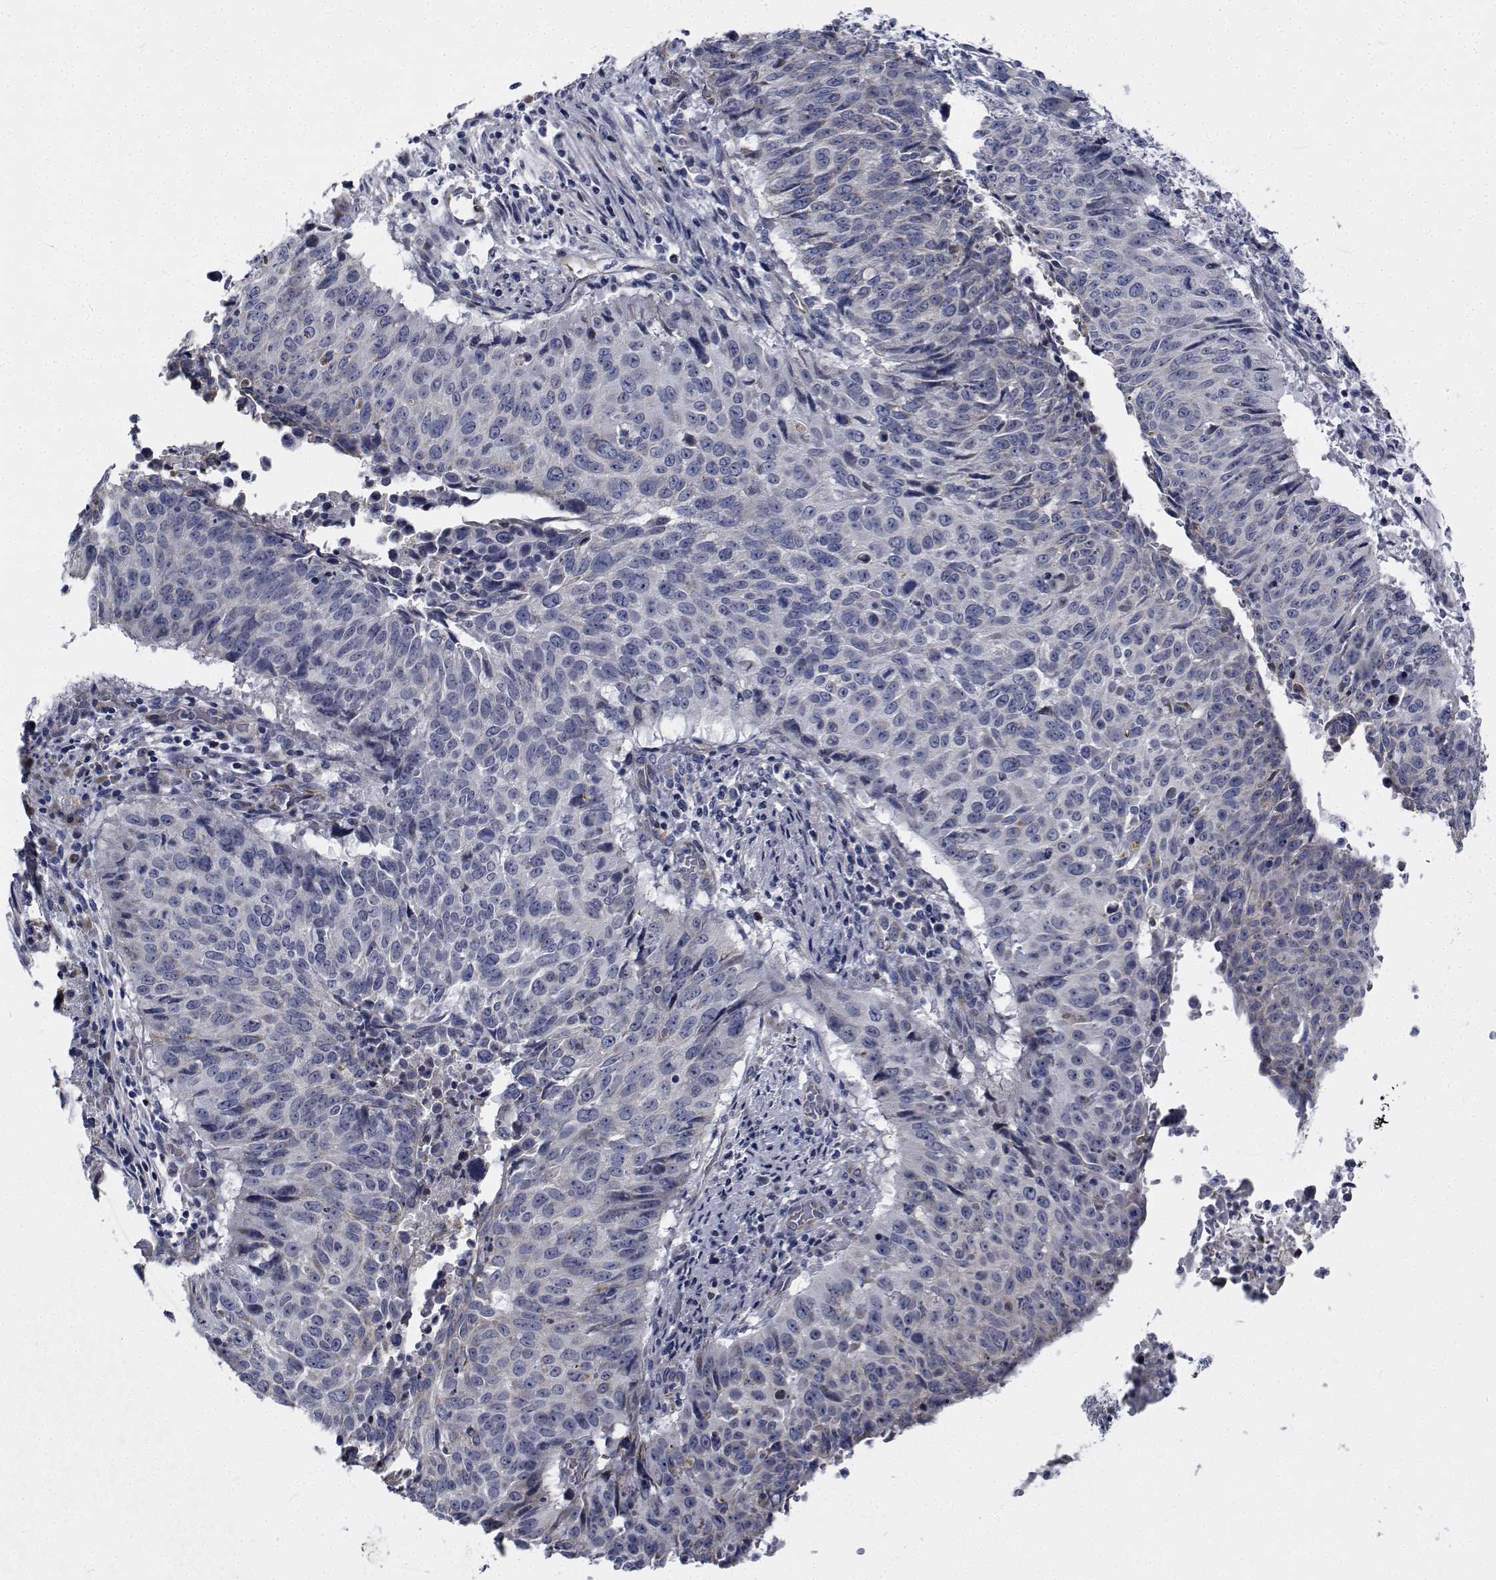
{"staining": {"intensity": "negative", "quantity": "none", "location": "none"}, "tissue": "lung cancer", "cell_type": "Tumor cells", "image_type": "cancer", "snomed": [{"axis": "morphology", "description": "Normal tissue, NOS"}, {"axis": "morphology", "description": "Squamous cell carcinoma, NOS"}, {"axis": "topography", "description": "Bronchus"}, {"axis": "topography", "description": "Lung"}], "caption": "This is an IHC histopathology image of squamous cell carcinoma (lung). There is no expression in tumor cells.", "gene": "TTBK1", "patient": {"sex": "male", "age": 64}}